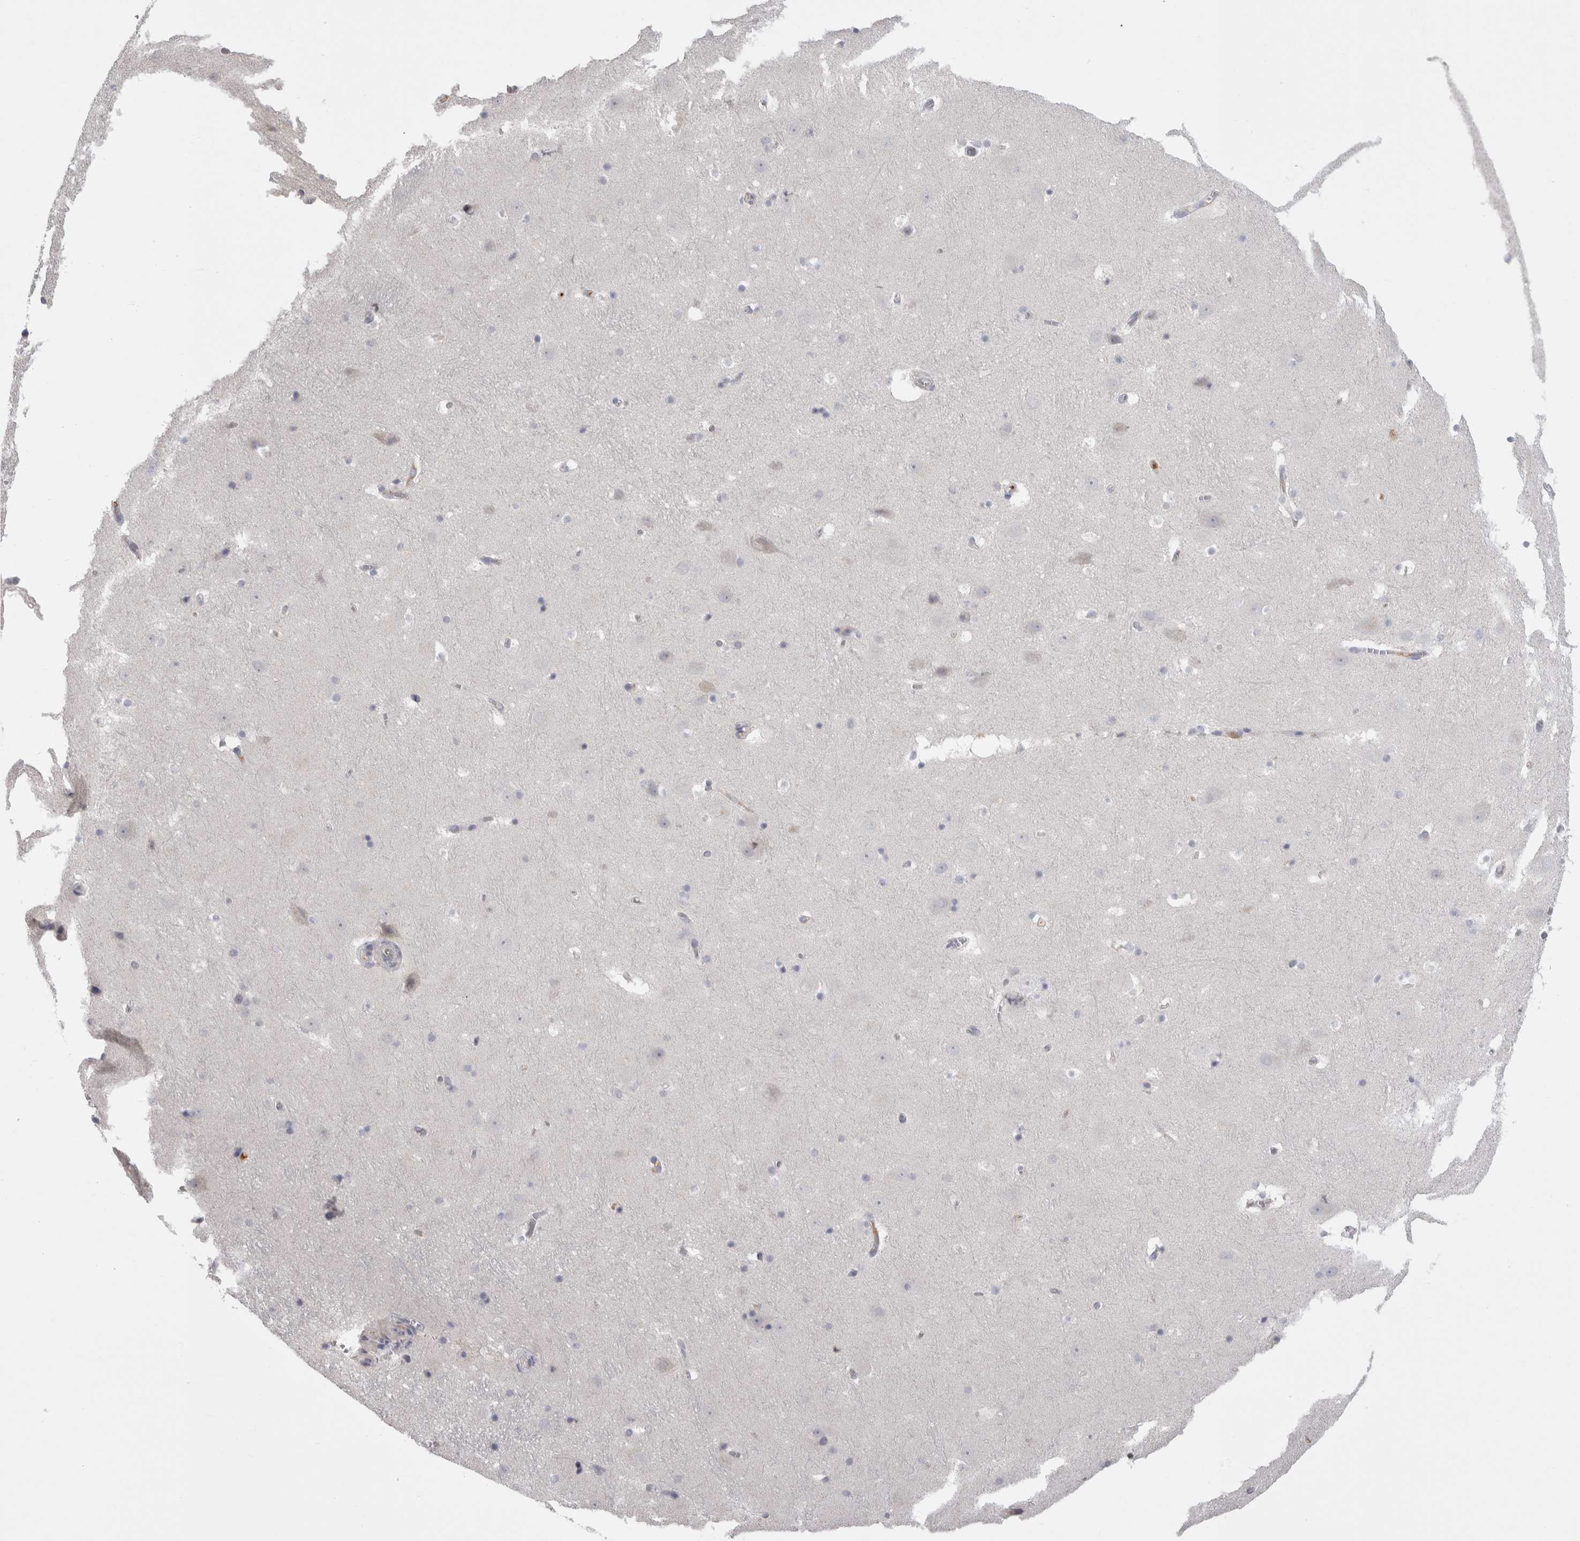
{"staining": {"intensity": "negative", "quantity": "none", "location": "none"}, "tissue": "hippocampus", "cell_type": "Glial cells", "image_type": "normal", "snomed": [{"axis": "morphology", "description": "Normal tissue, NOS"}, {"axis": "topography", "description": "Hippocampus"}], "caption": "There is no significant expression in glial cells of hippocampus. The staining was performed using DAB (3,3'-diaminobenzidine) to visualize the protein expression in brown, while the nuclei were stained in blue with hematoxylin (Magnification: 20x).", "gene": "SAA4", "patient": {"sex": "male", "age": 45}}